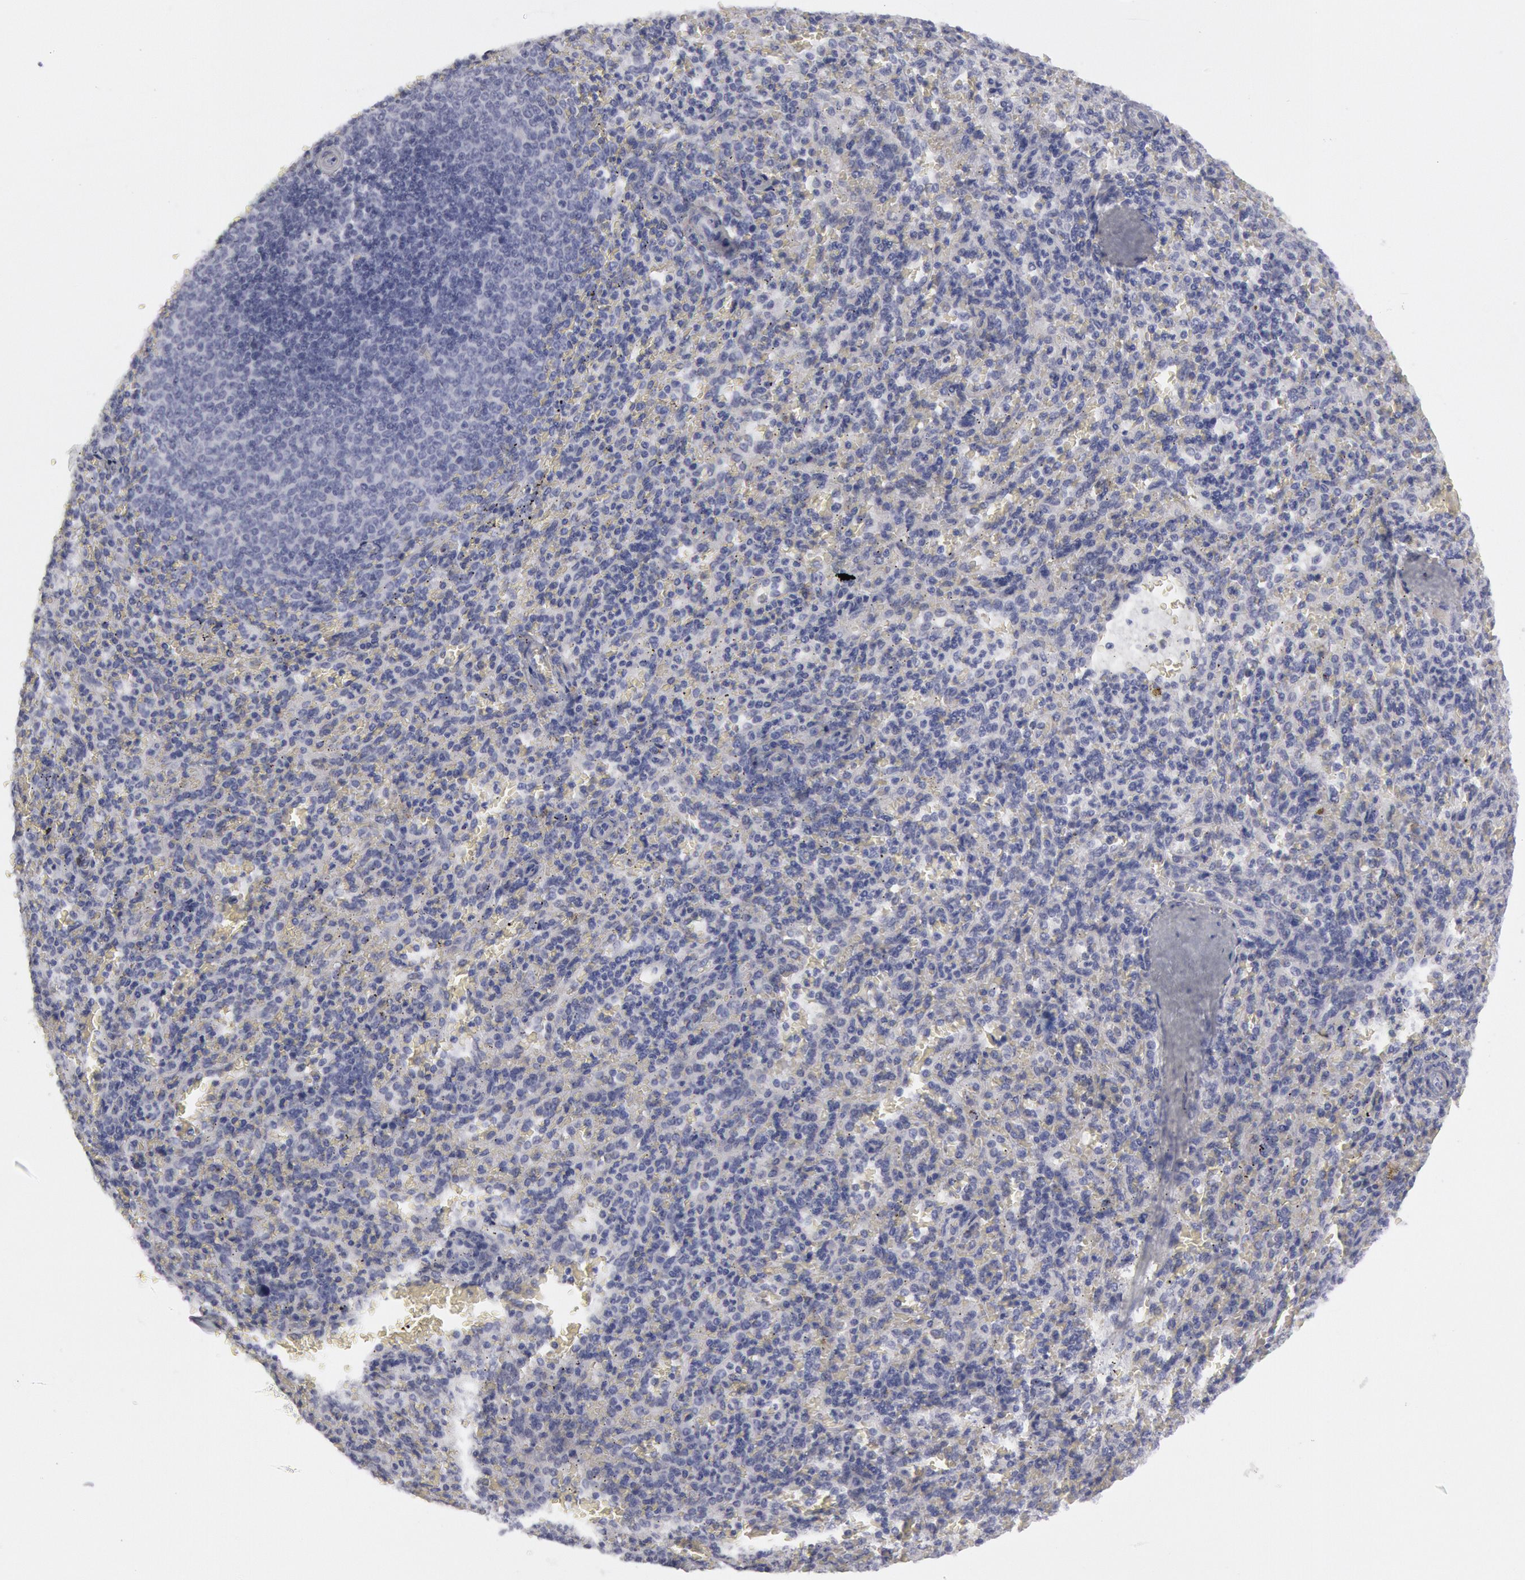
{"staining": {"intensity": "negative", "quantity": "none", "location": "none"}, "tissue": "spleen", "cell_type": "Cells in red pulp", "image_type": "normal", "snomed": [{"axis": "morphology", "description": "Normal tissue, NOS"}, {"axis": "topography", "description": "Spleen"}], "caption": "This histopathology image is of unremarkable spleen stained with immunohistochemistry to label a protein in brown with the nuclei are counter-stained blue. There is no positivity in cells in red pulp.", "gene": "FHL1", "patient": {"sex": "female", "age": 21}}